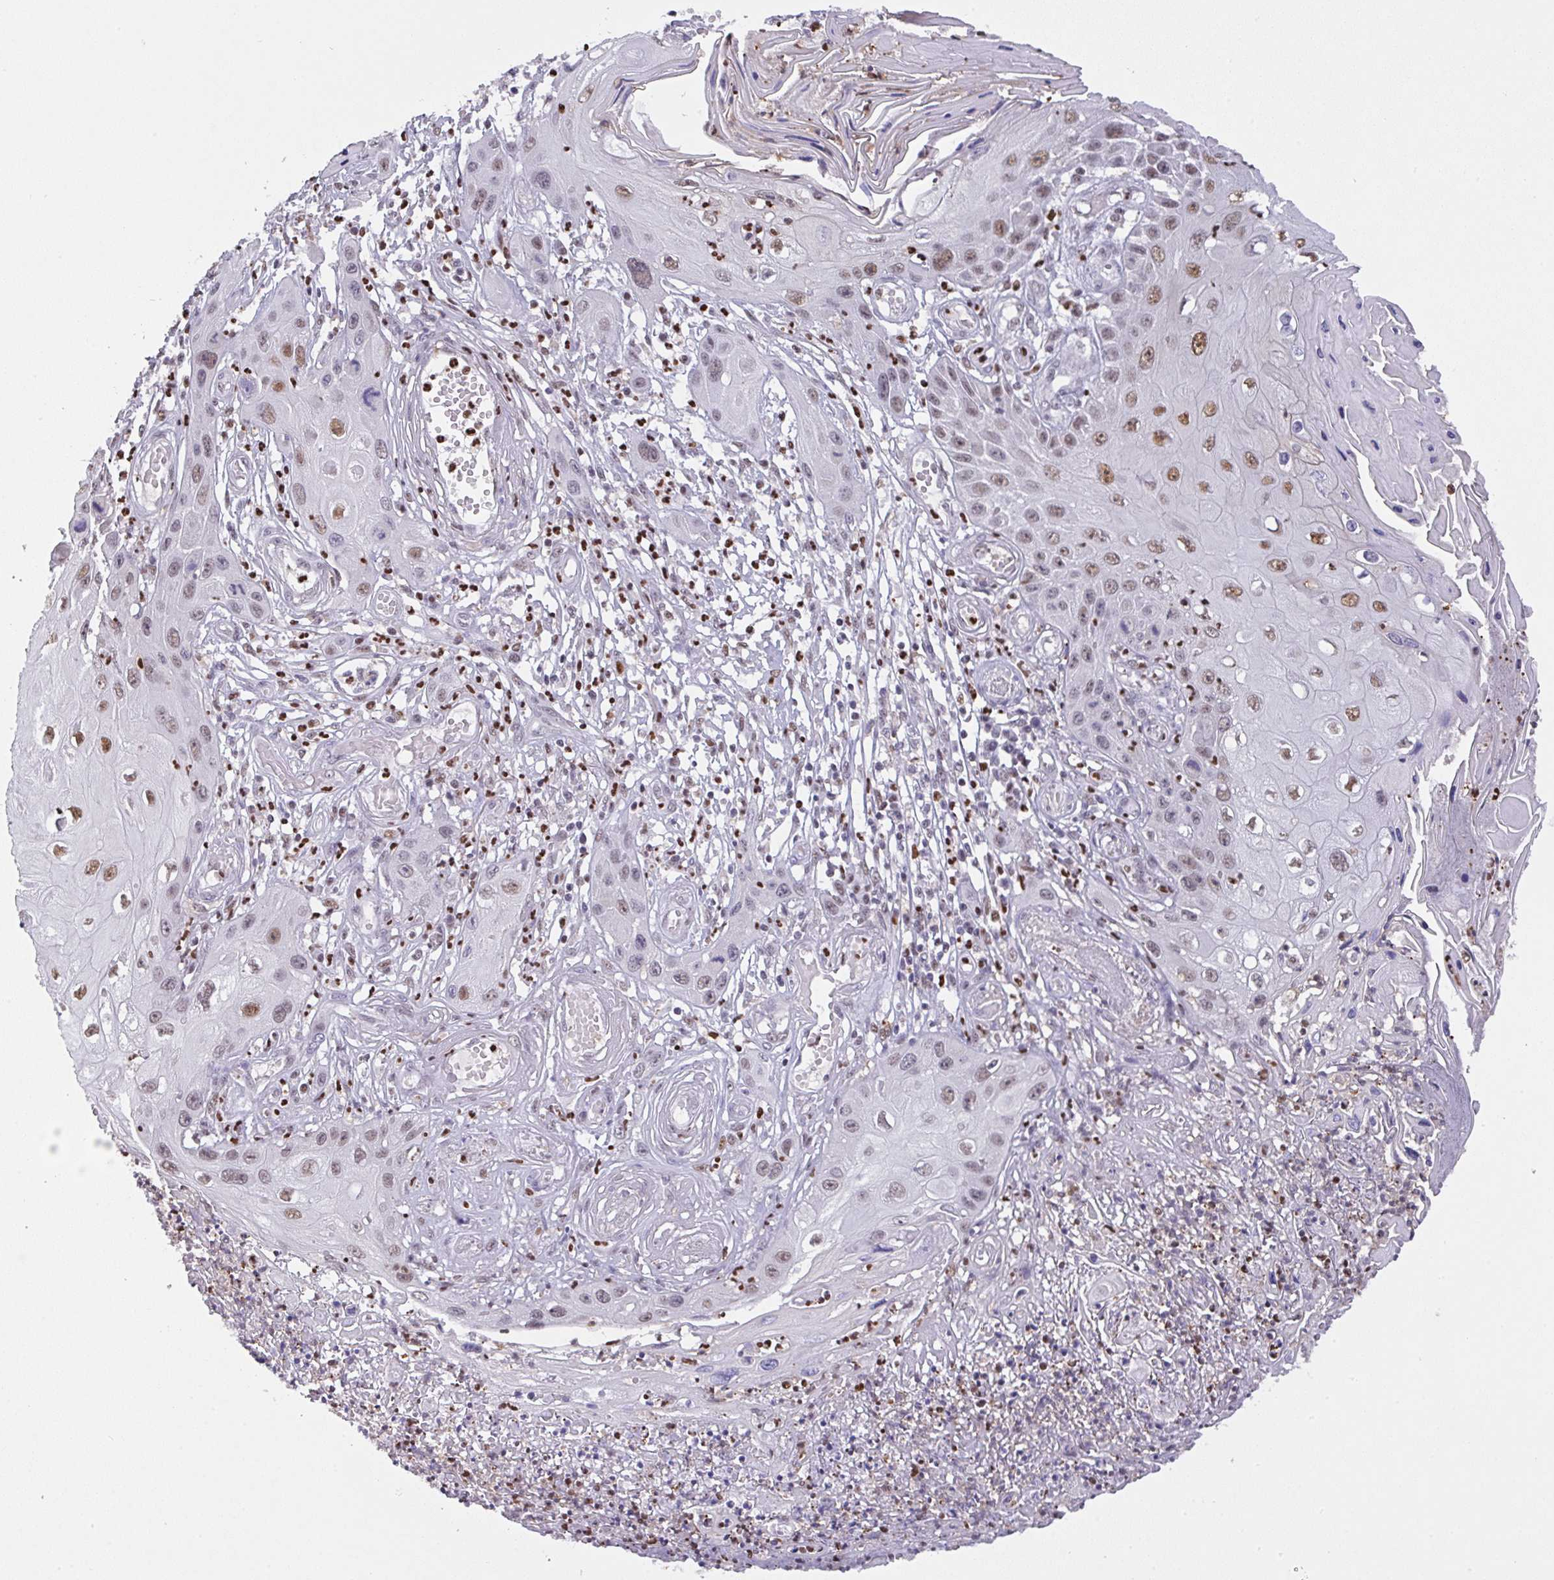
{"staining": {"intensity": "moderate", "quantity": ">75%", "location": "nuclear"}, "tissue": "skin cancer", "cell_type": "Tumor cells", "image_type": "cancer", "snomed": [{"axis": "morphology", "description": "Squamous cell carcinoma, NOS"}, {"axis": "topography", "description": "Skin"}, {"axis": "topography", "description": "Vulva"}], "caption": "IHC histopathology image of human squamous cell carcinoma (skin) stained for a protein (brown), which demonstrates medium levels of moderate nuclear positivity in about >75% of tumor cells.", "gene": "BBX", "patient": {"sex": "female", "age": 44}}